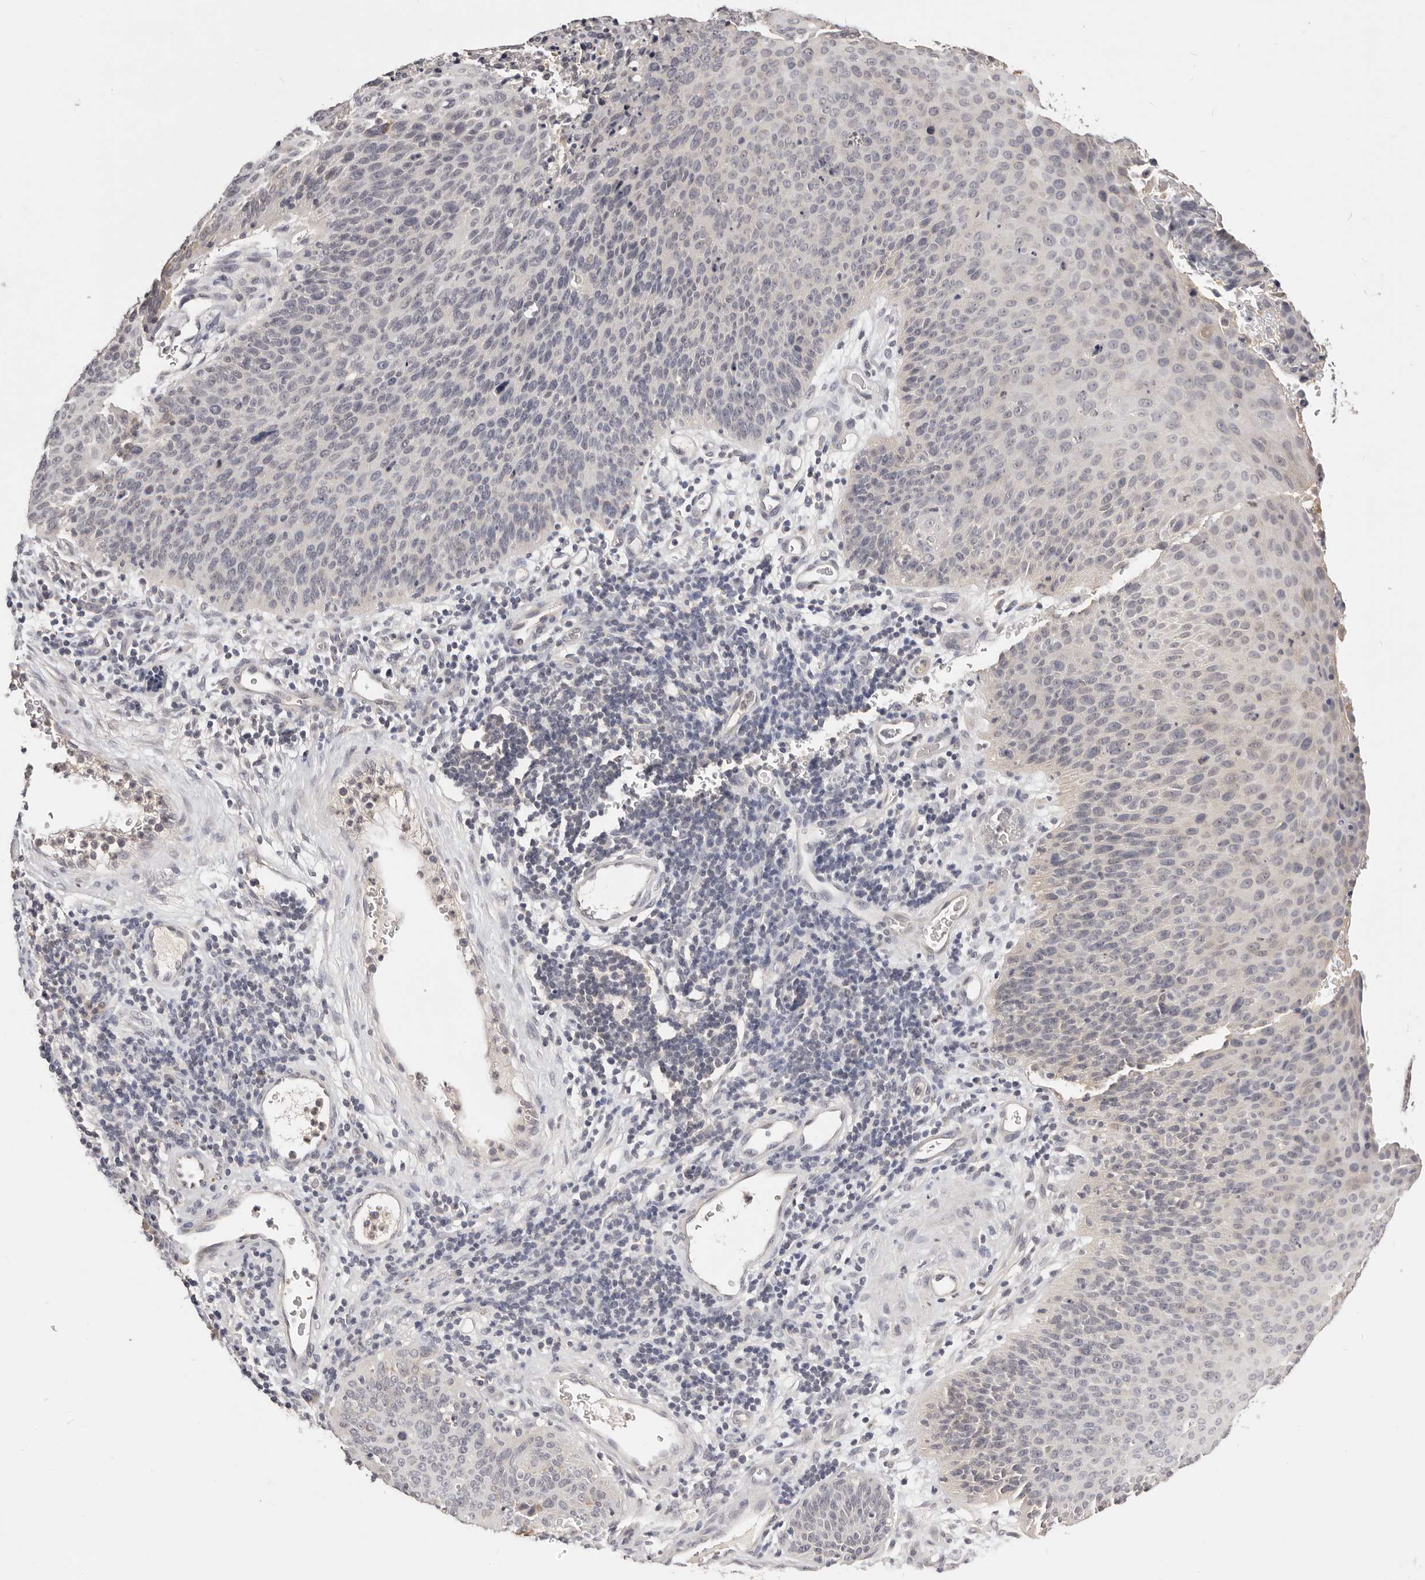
{"staining": {"intensity": "negative", "quantity": "none", "location": "none"}, "tissue": "cervical cancer", "cell_type": "Tumor cells", "image_type": "cancer", "snomed": [{"axis": "morphology", "description": "Squamous cell carcinoma, NOS"}, {"axis": "topography", "description": "Cervix"}], "caption": "Human cervical cancer stained for a protein using immunohistochemistry demonstrates no positivity in tumor cells.", "gene": "TSPAN13", "patient": {"sex": "female", "age": 55}}